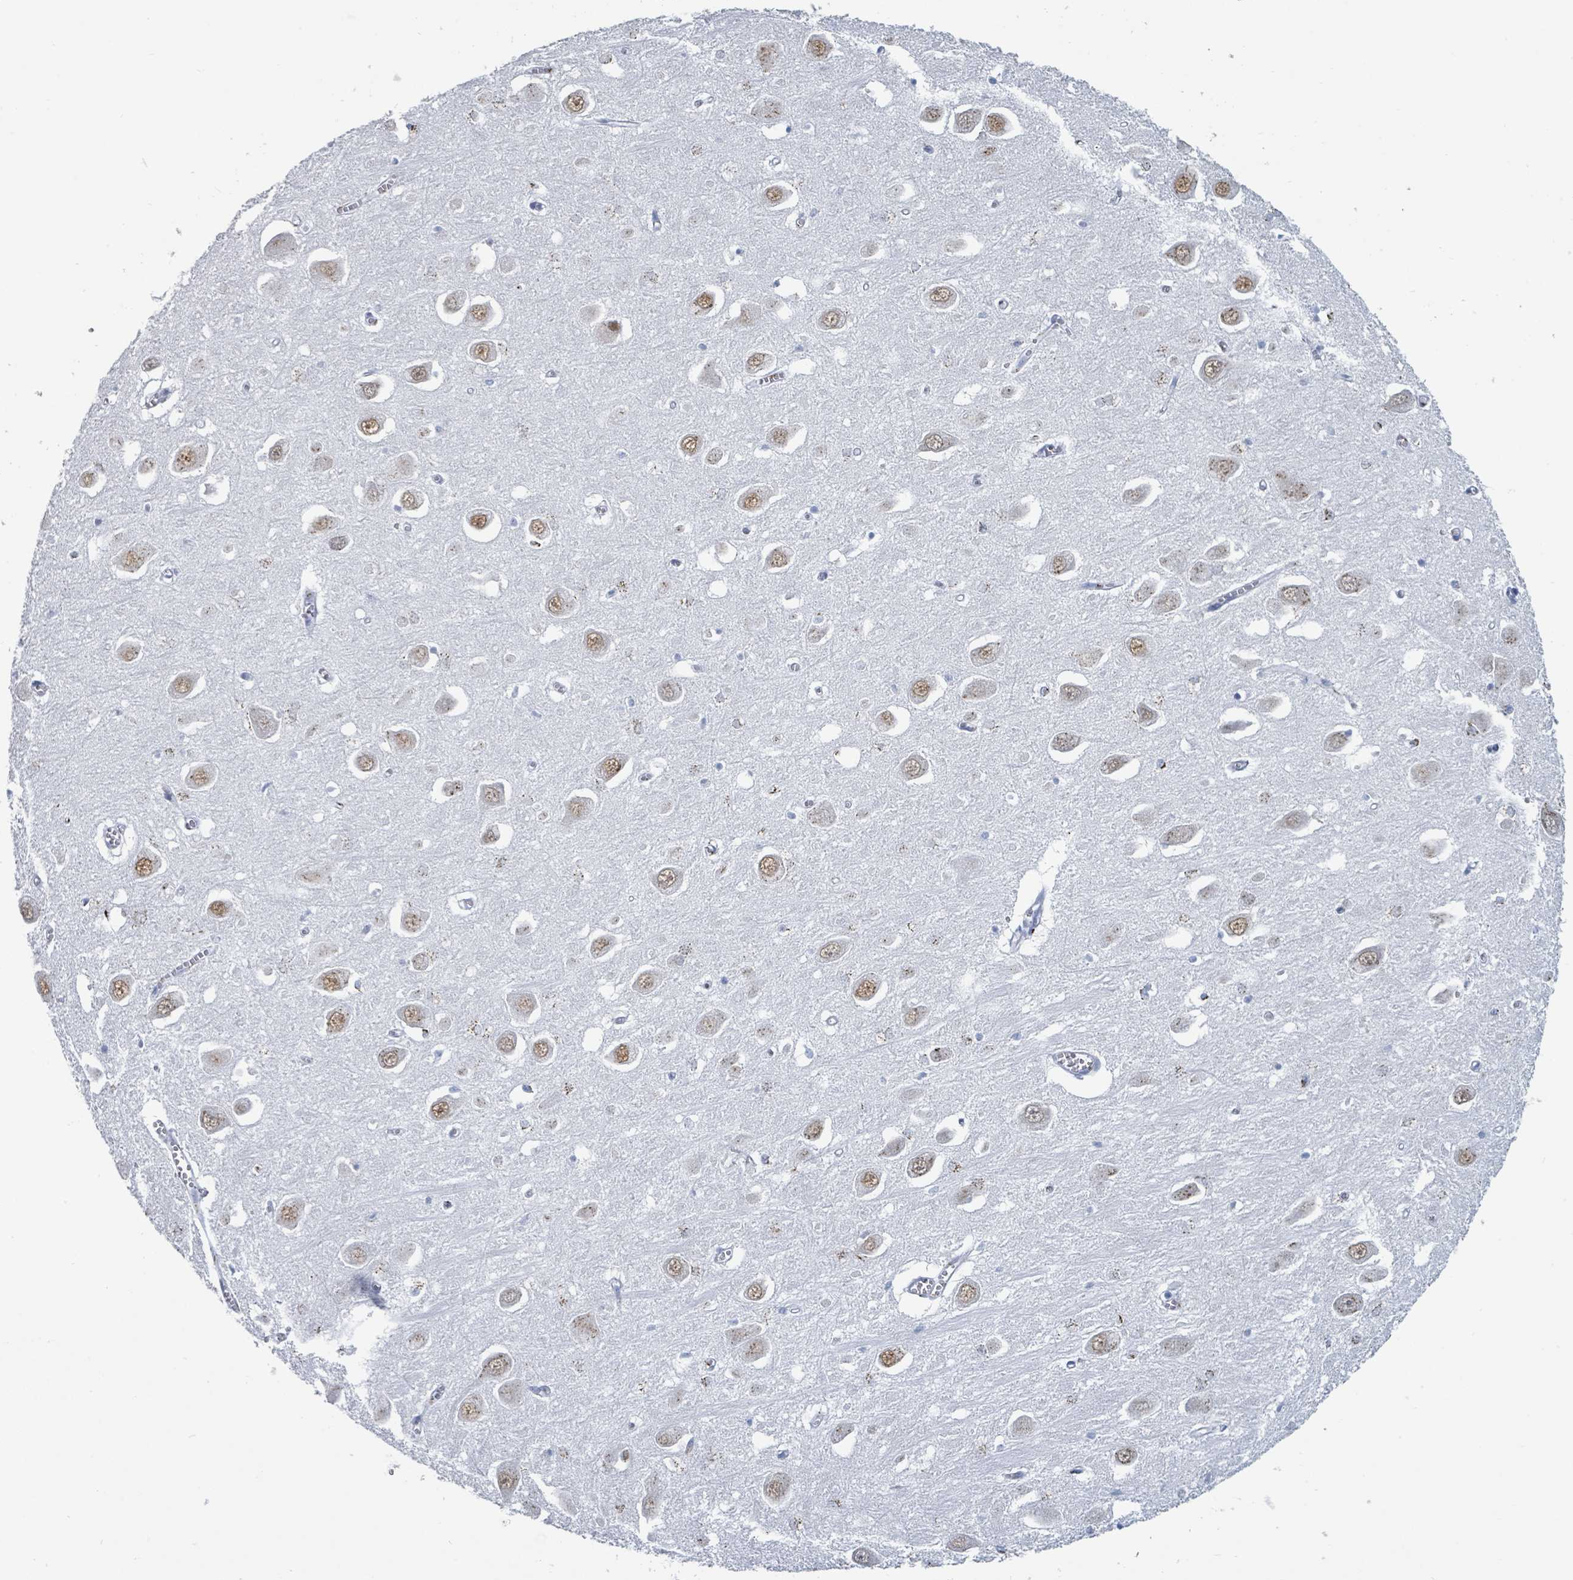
{"staining": {"intensity": "negative", "quantity": "none", "location": "none"}, "tissue": "hippocampus", "cell_type": "Glial cells", "image_type": "normal", "snomed": [{"axis": "morphology", "description": "Normal tissue, NOS"}, {"axis": "topography", "description": "Hippocampus"}], "caption": "Immunohistochemistry (IHC) micrograph of benign hippocampus: hippocampus stained with DAB exhibits no significant protein positivity in glial cells.", "gene": "DCAF5", "patient": {"sex": "male", "age": 70}}